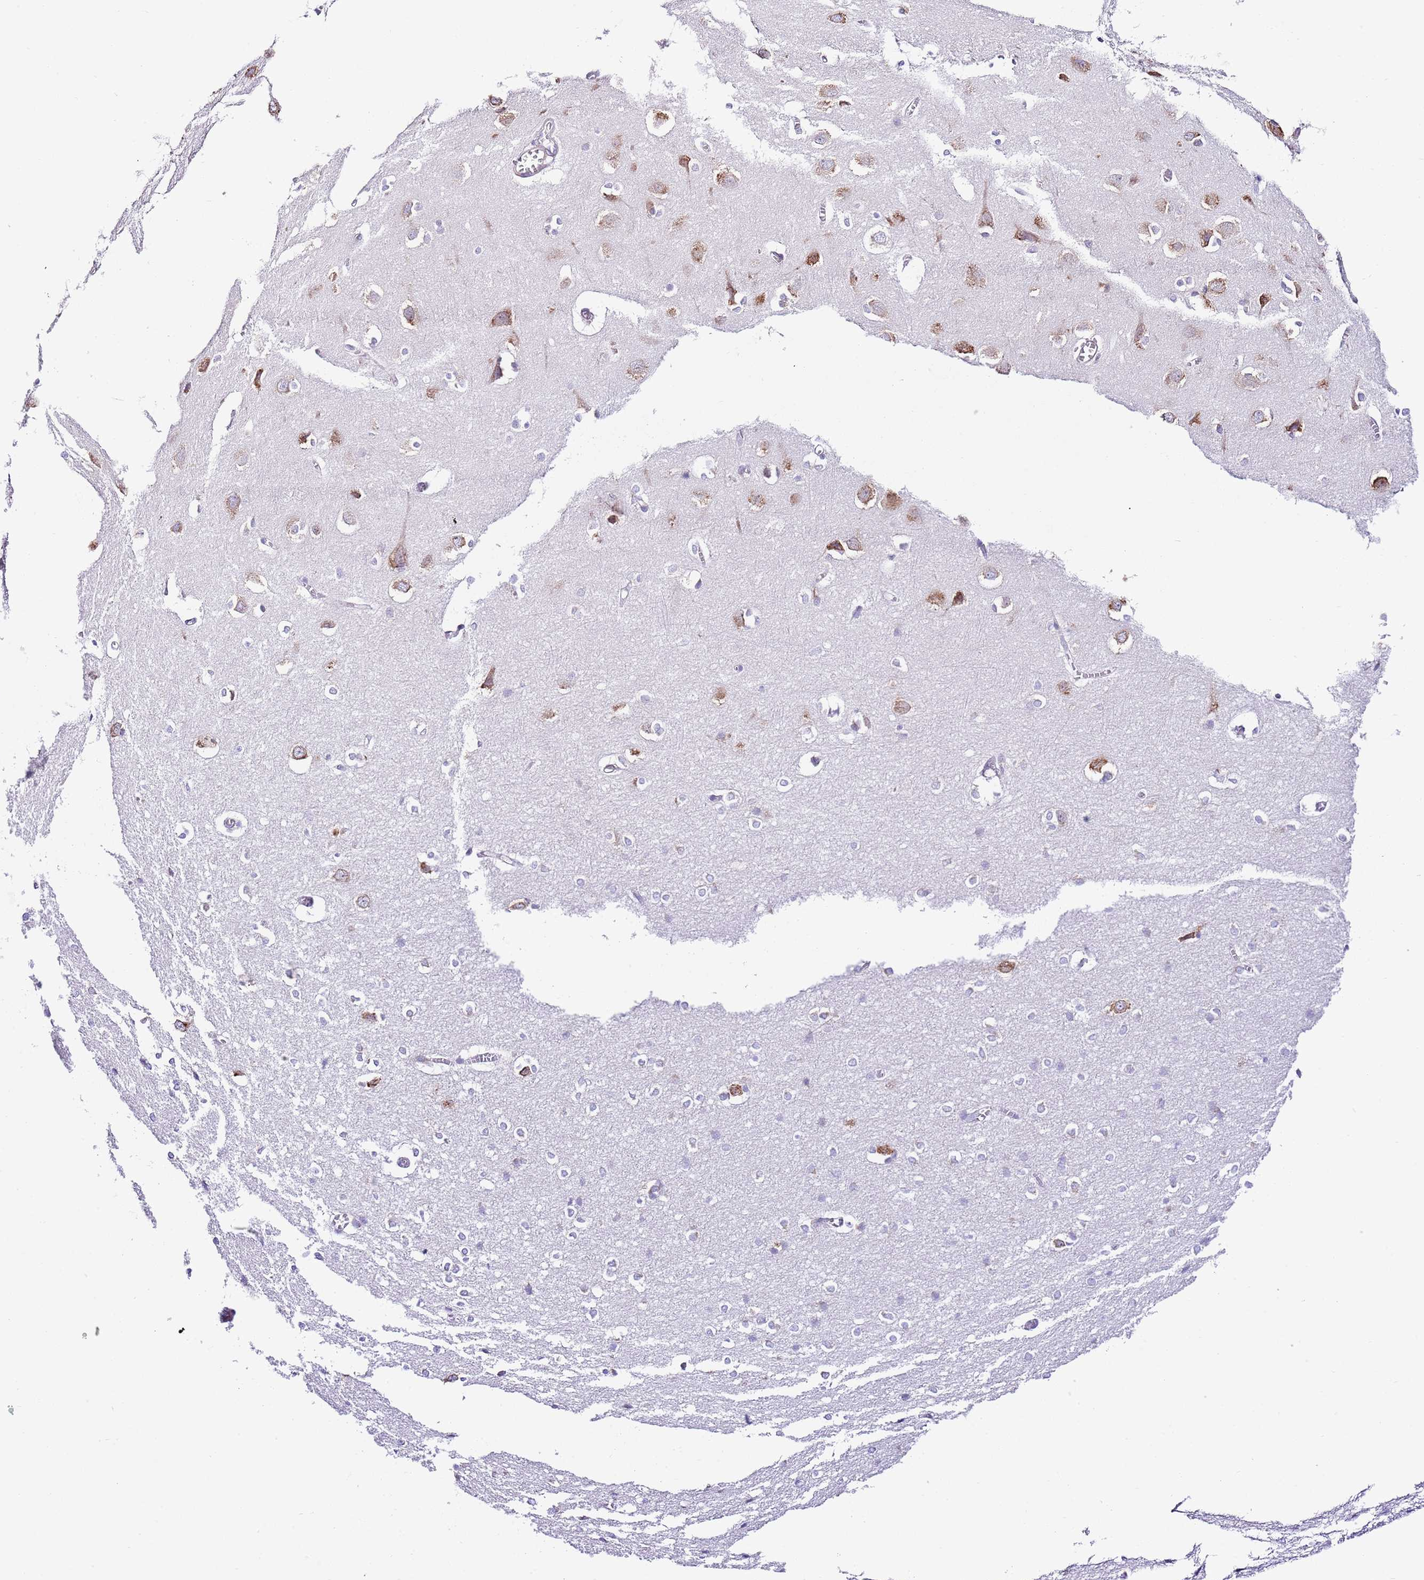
{"staining": {"intensity": "negative", "quantity": "none", "location": "none"}, "tissue": "cerebral cortex", "cell_type": "Endothelial cells", "image_type": "normal", "snomed": [{"axis": "morphology", "description": "Normal tissue, NOS"}, {"axis": "topography", "description": "Cerebral cortex"}], "caption": "Protein analysis of unremarkable cerebral cortex shows no significant positivity in endothelial cells. The staining is performed using DAB brown chromogen with nuclei counter-stained in using hematoxylin.", "gene": "RPS10", "patient": {"sex": "male", "age": 37}}